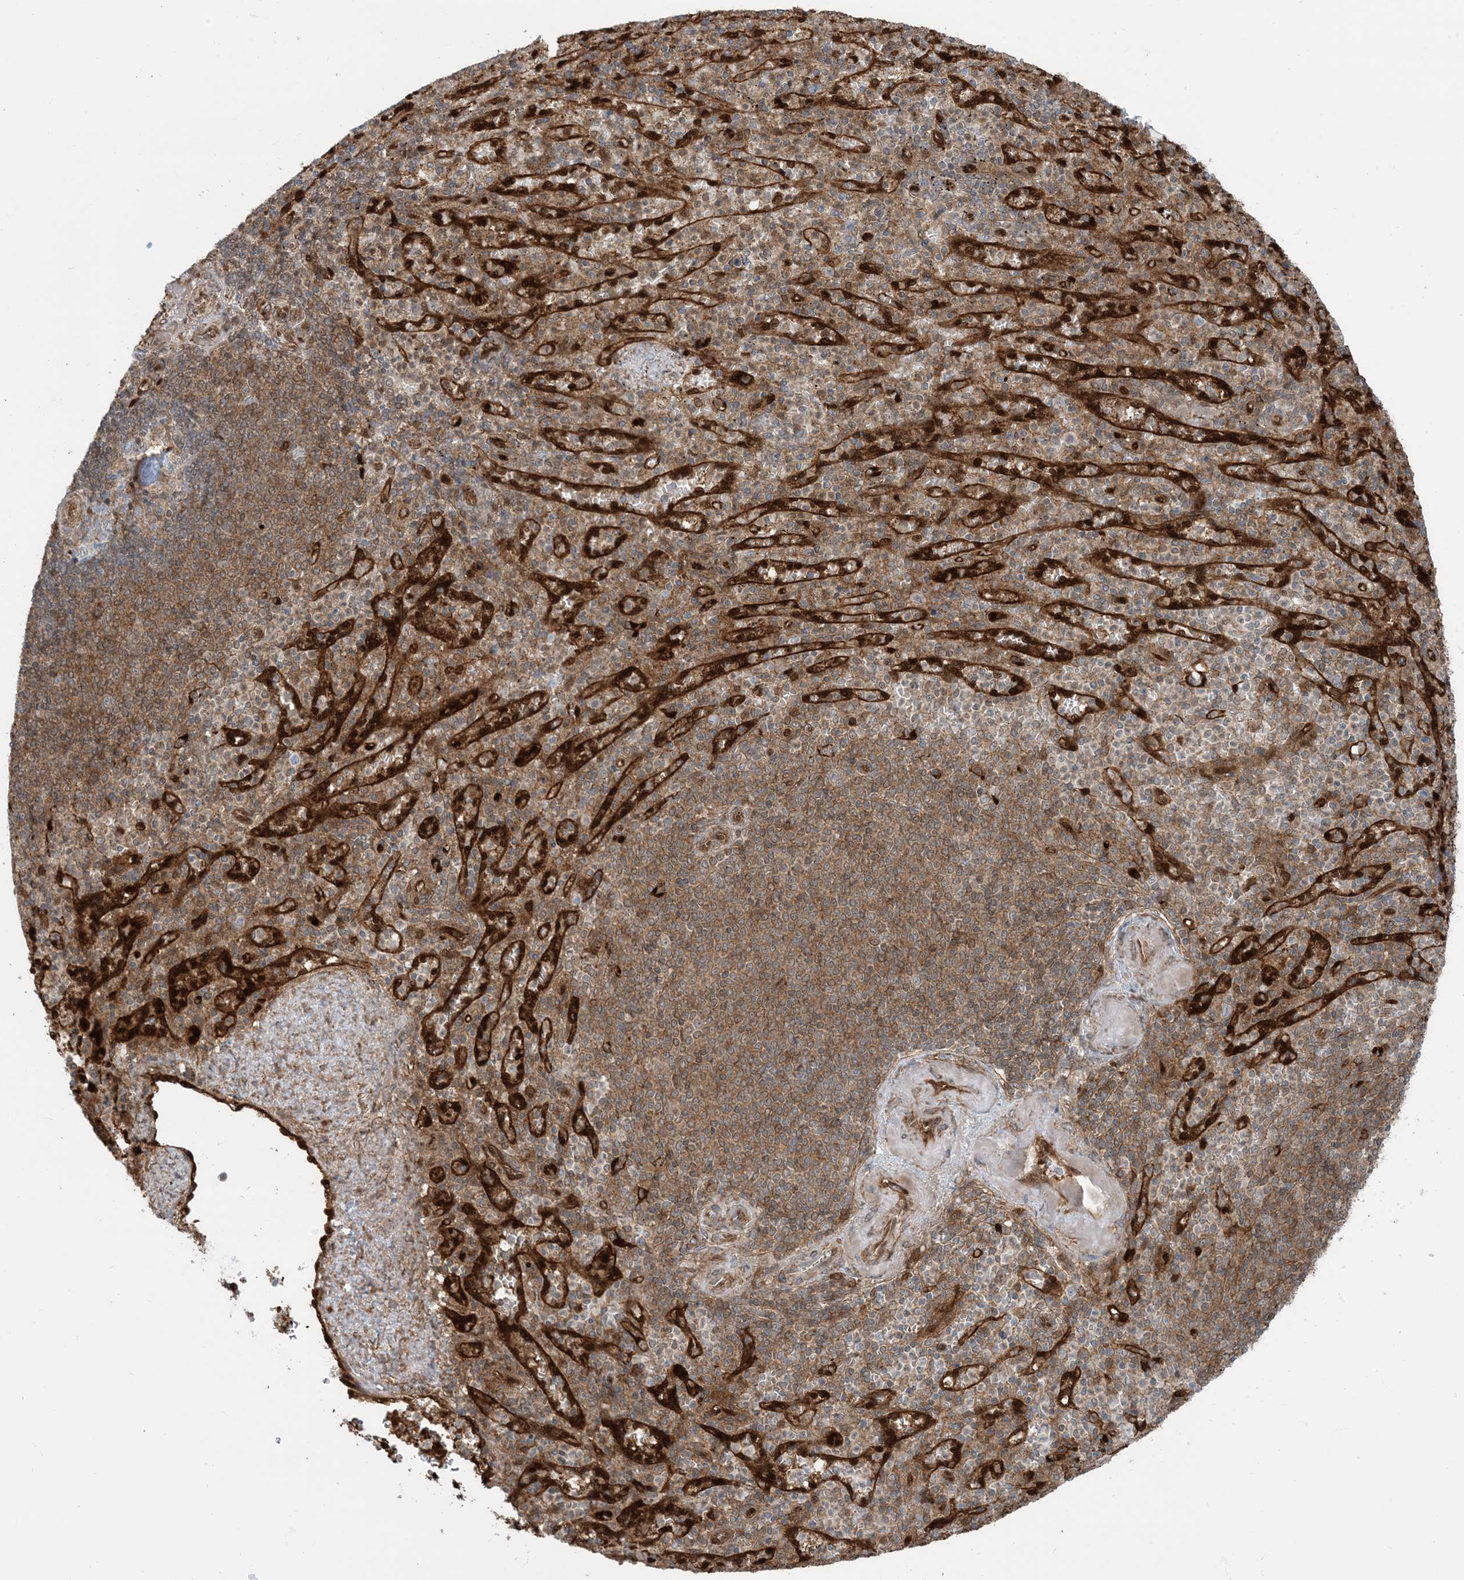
{"staining": {"intensity": "moderate", "quantity": "<25%", "location": "cytoplasmic/membranous"}, "tissue": "spleen", "cell_type": "Cells in red pulp", "image_type": "normal", "snomed": [{"axis": "morphology", "description": "Normal tissue, NOS"}, {"axis": "topography", "description": "Spleen"}], "caption": "Immunohistochemical staining of unremarkable spleen exhibits <25% levels of moderate cytoplasmic/membranous protein positivity in about <25% of cells in red pulp. (Stains: DAB (3,3'-diaminobenzidine) in brown, nuclei in blue, Microscopy: brightfield microscopy at high magnification).", "gene": "PPM1F", "patient": {"sex": "female", "age": 74}}